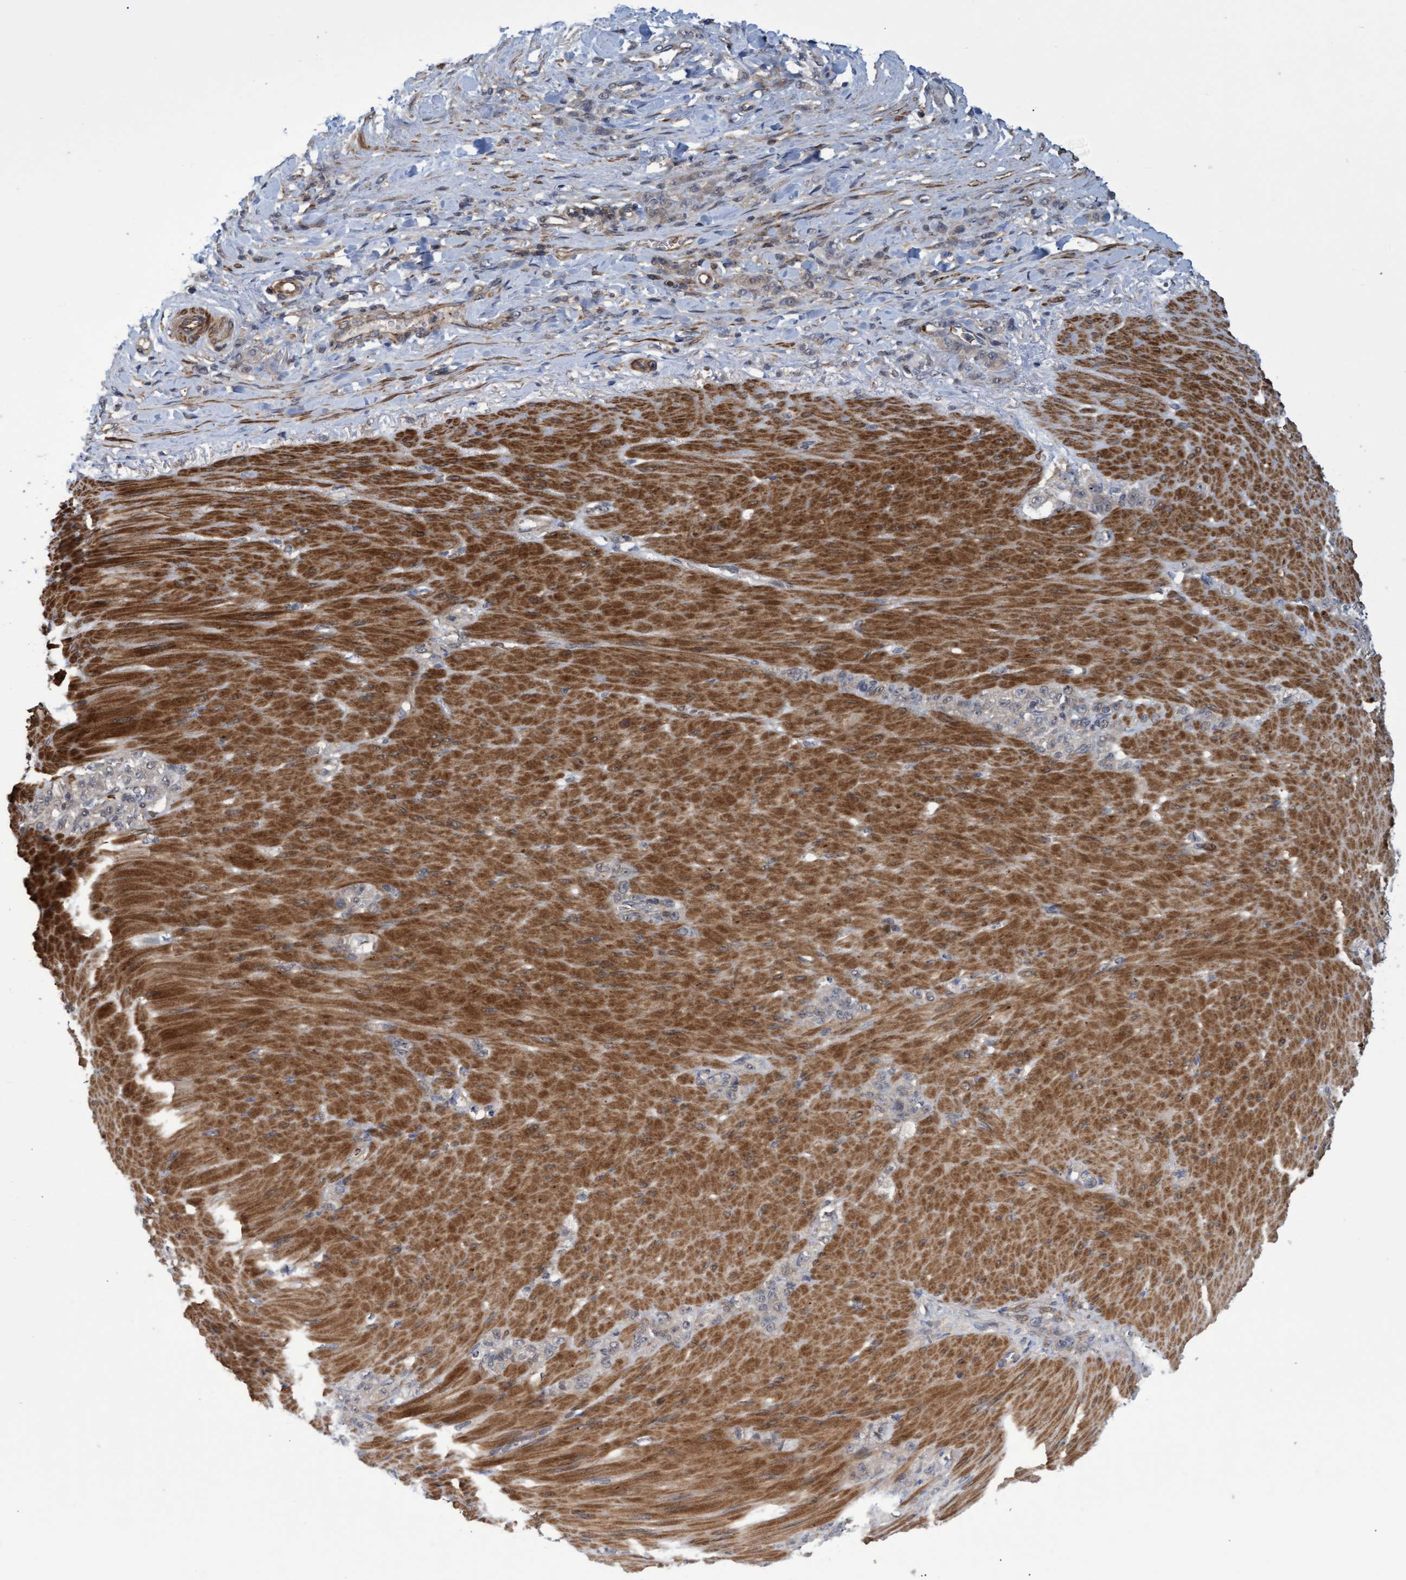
{"staining": {"intensity": "weak", "quantity": "<25%", "location": "cytoplasmic/membranous"}, "tissue": "stomach cancer", "cell_type": "Tumor cells", "image_type": "cancer", "snomed": [{"axis": "morphology", "description": "Normal tissue, NOS"}, {"axis": "morphology", "description": "Adenocarcinoma, NOS"}, {"axis": "topography", "description": "Stomach"}], "caption": "Protein analysis of stomach cancer exhibits no significant positivity in tumor cells. (DAB (3,3'-diaminobenzidine) immunohistochemistry visualized using brightfield microscopy, high magnification).", "gene": "NAA15", "patient": {"sex": "male", "age": 82}}